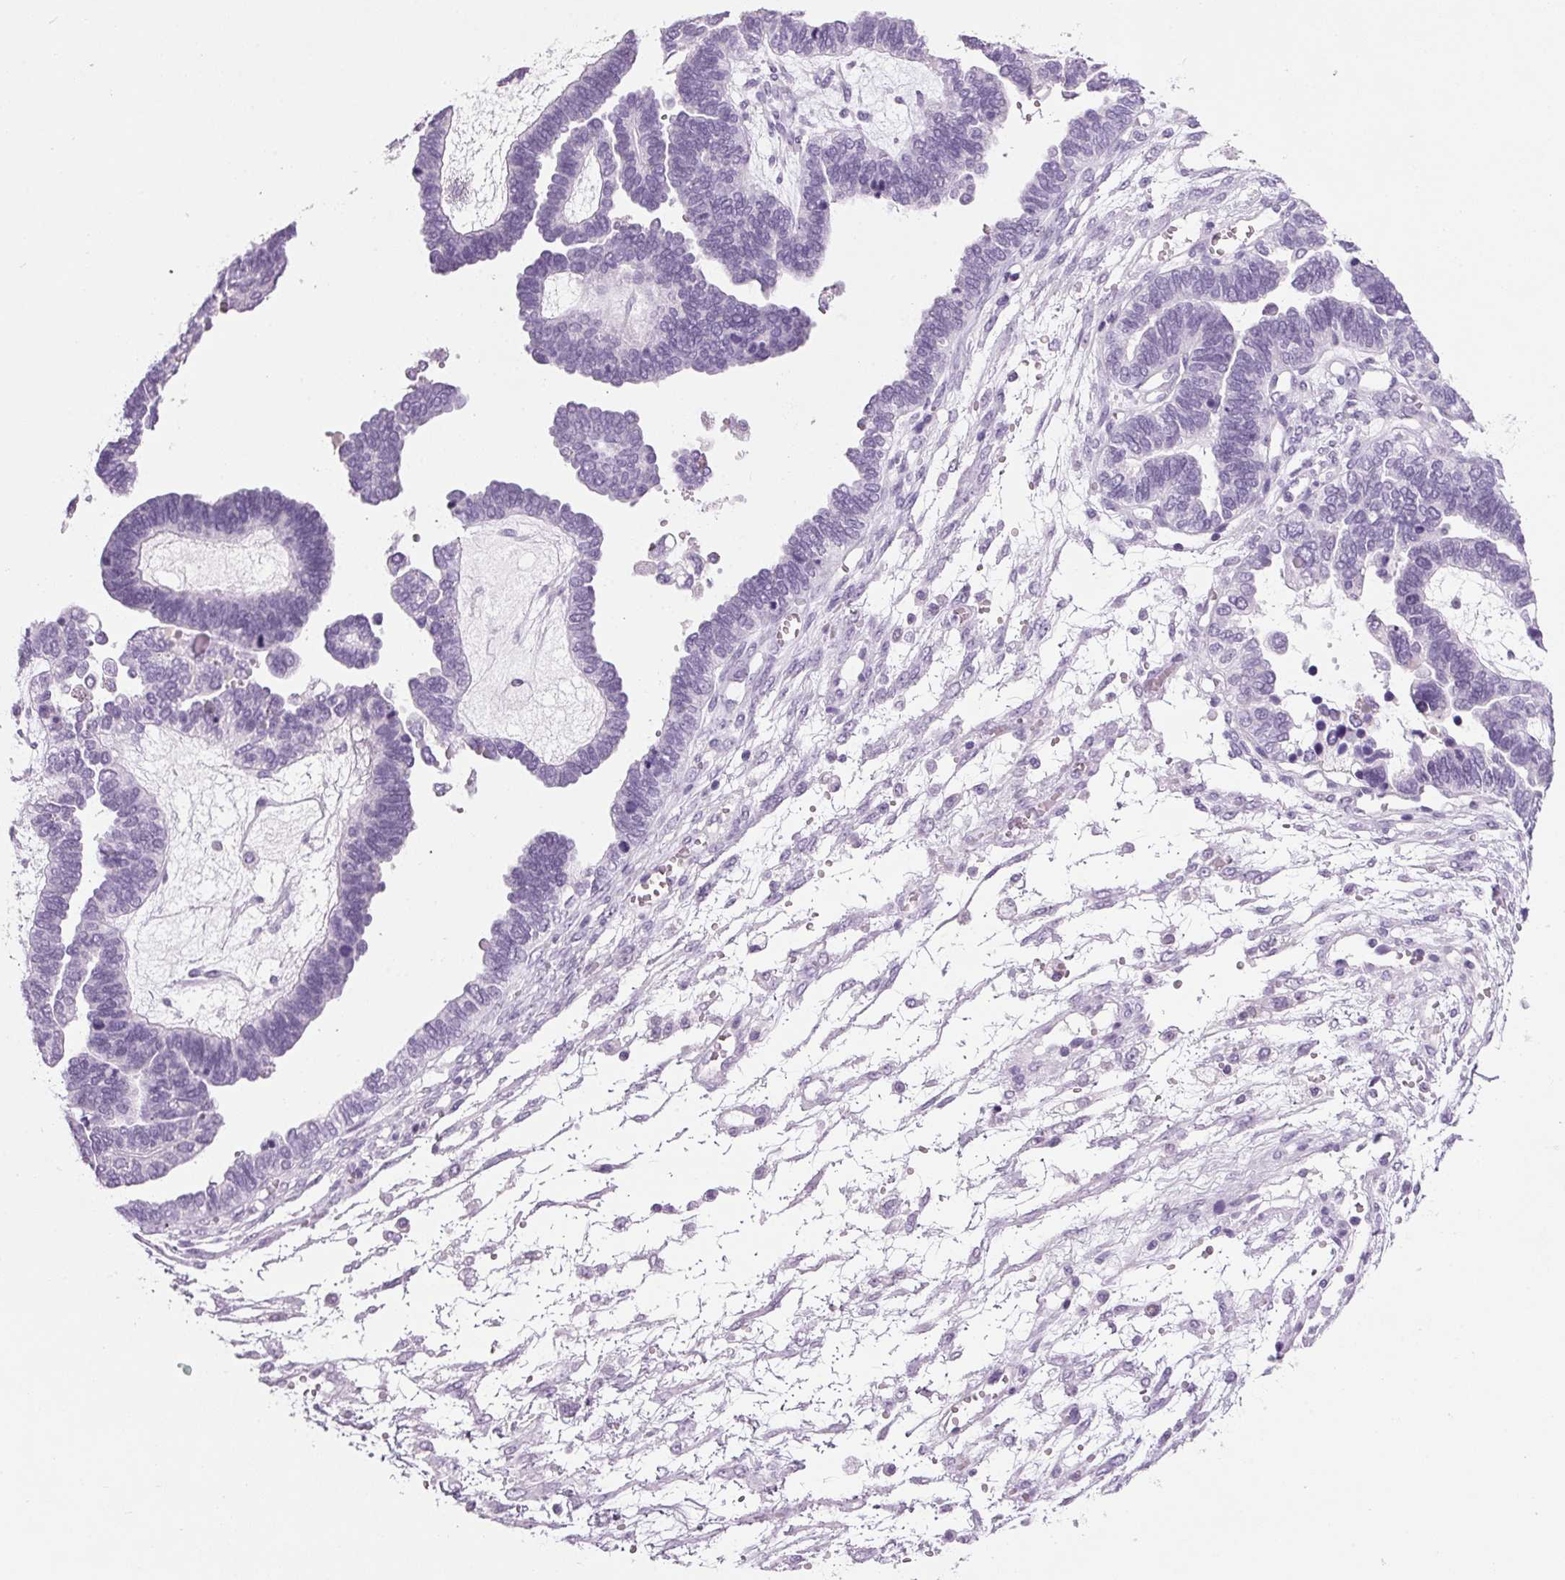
{"staining": {"intensity": "negative", "quantity": "none", "location": "none"}, "tissue": "ovarian cancer", "cell_type": "Tumor cells", "image_type": "cancer", "snomed": [{"axis": "morphology", "description": "Cystadenocarcinoma, serous, NOS"}, {"axis": "topography", "description": "Ovary"}], "caption": "Immunohistochemical staining of ovarian cancer (serous cystadenocarcinoma) exhibits no significant positivity in tumor cells.", "gene": "PPP1R1A", "patient": {"sex": "female", "age": 51}}